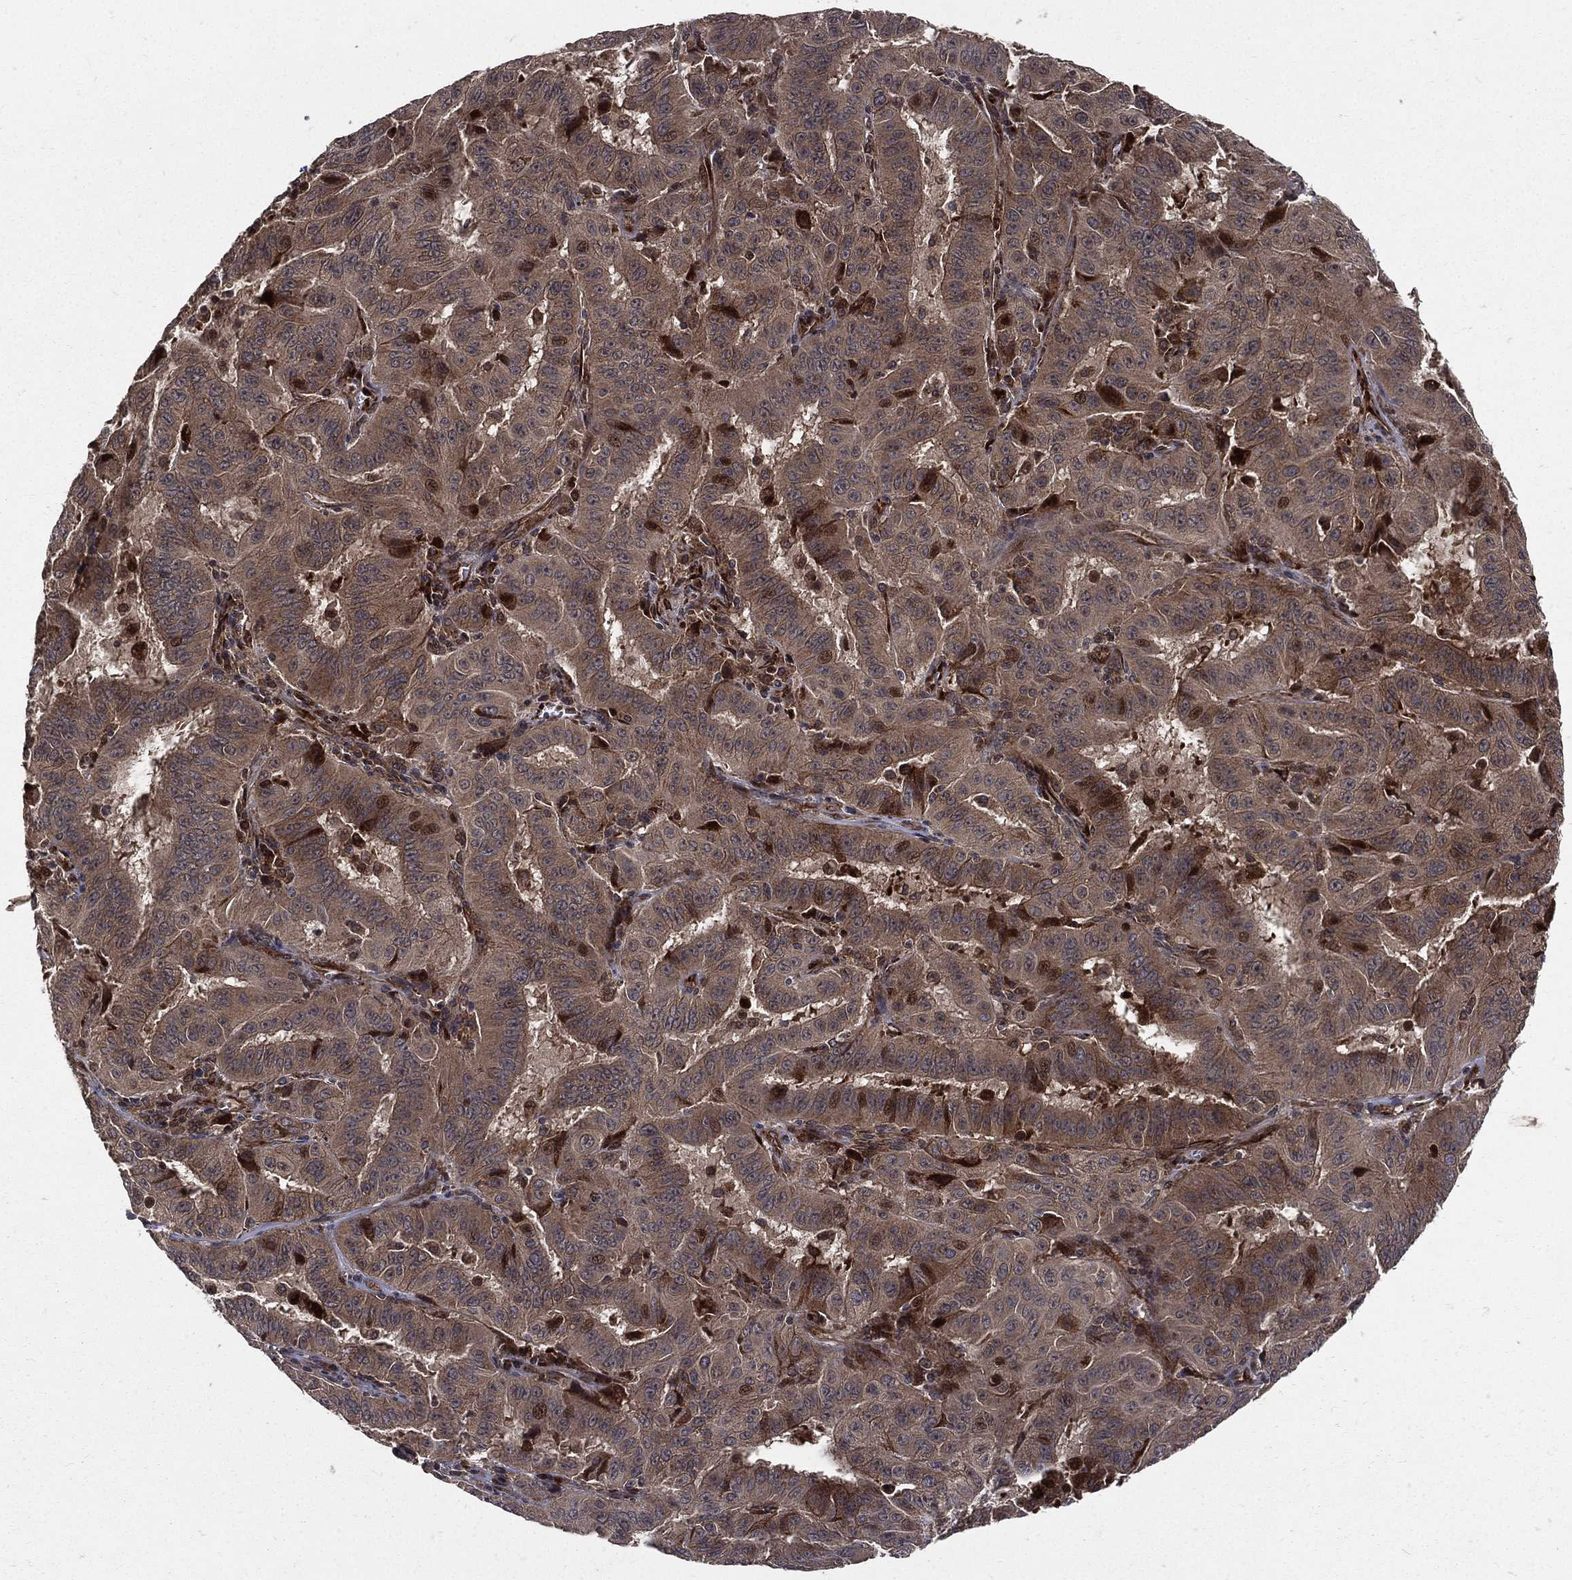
{"staining": {"intensity": "moderate", "quantity": ">75%", "location": "cytoplasmic/membranous,nuclear"}, "tissue": "pancreatic cancer", "cell_type": "Tumor cells", "image_type": "cancer", "snomed": [{"axis": "morphology", "description": "Adenocarcinoma, NOS"}, {"axis": "topography", "description": "Pancreas"}], "caption": "Immunohistochemical staining of human pancreatic adenocarcinoma demonstrates moderate cytoplasmic/membranous and nuclear protein positivity in approximately >75% of tumor cells.", "gene": "RAB11FIP4", "patient": {"sex": "male", "age": 63}}